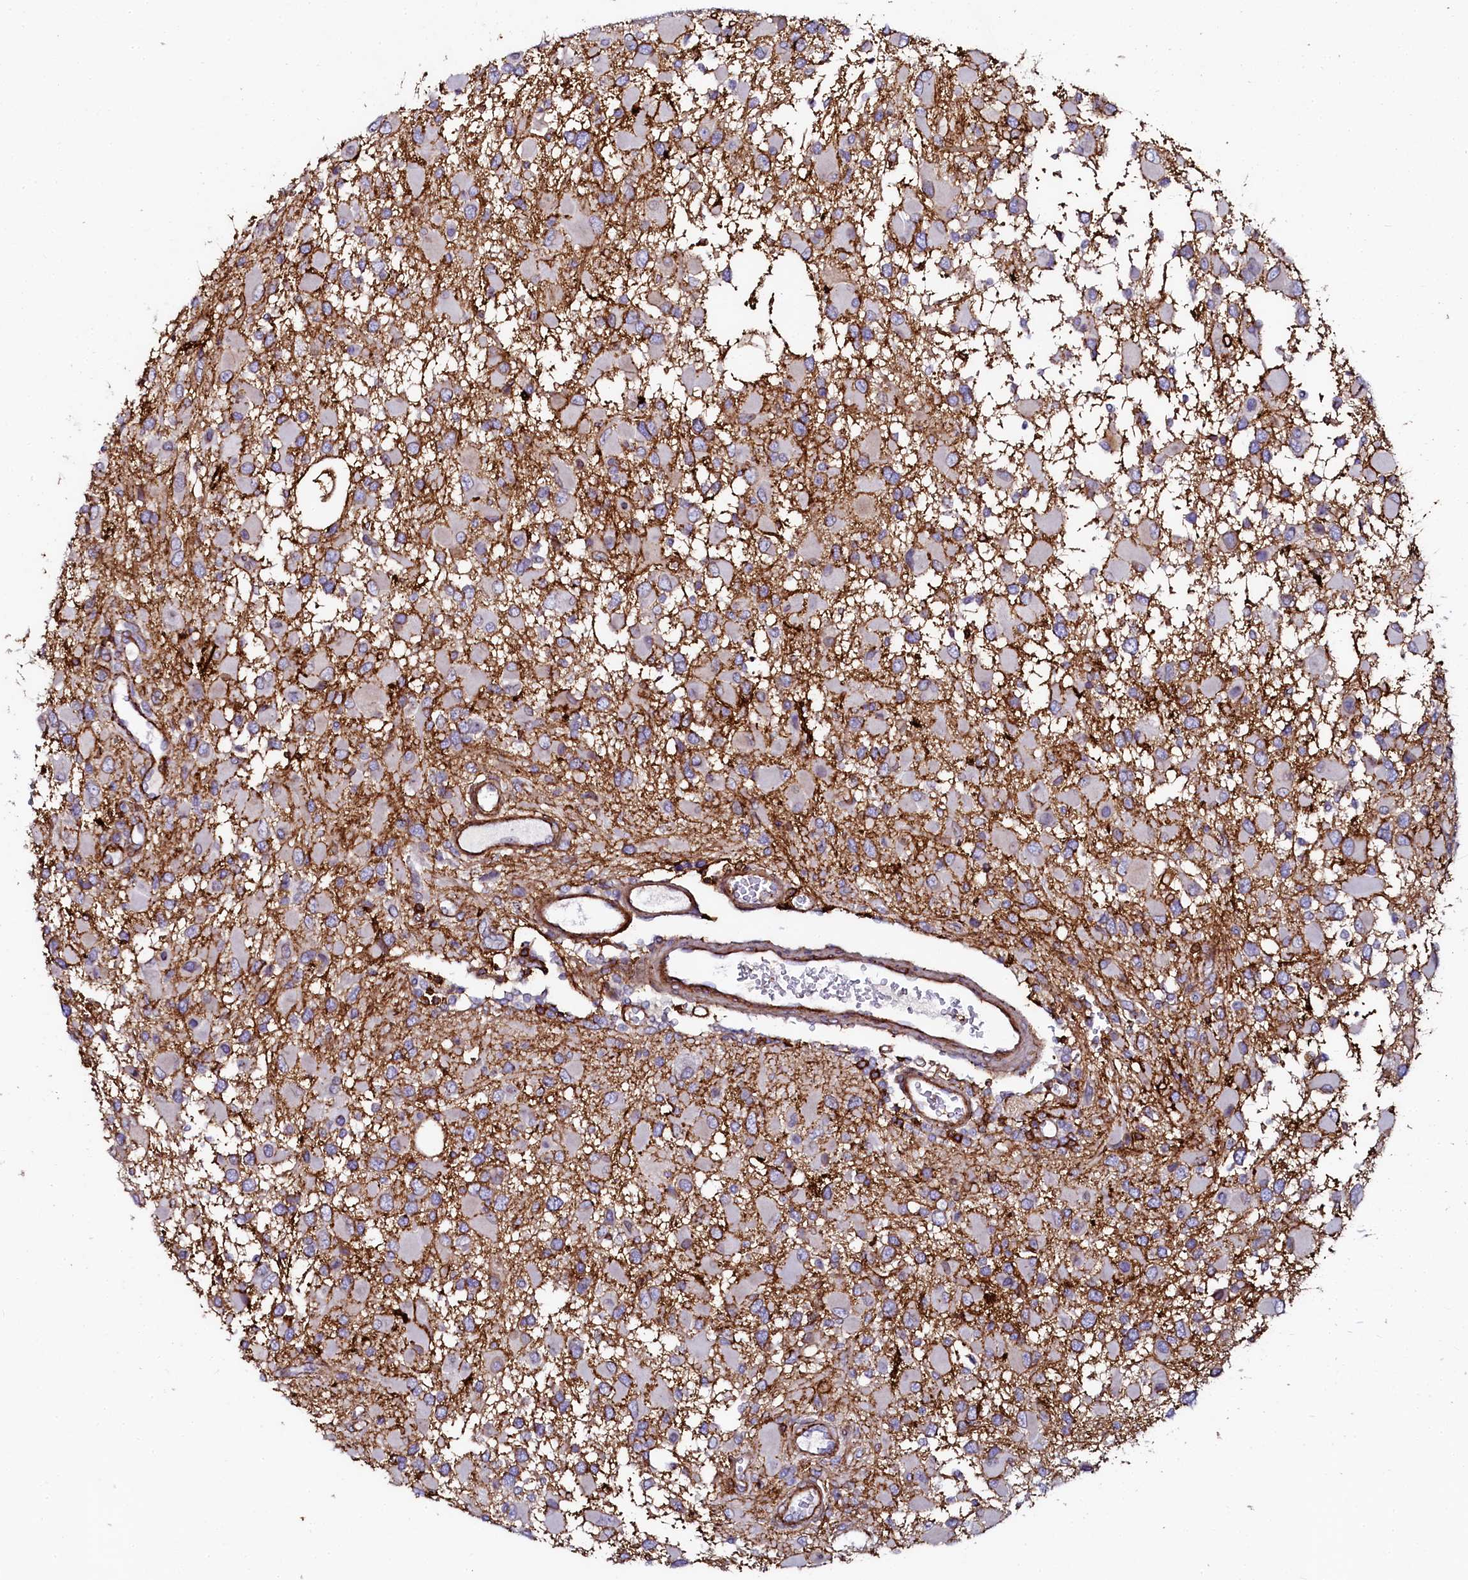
{"staining": {"intensity": "negative", "quantity": "none", "location": "none"}, "tissue": "glioma", "cell_type": "Tumor cells", "image_type": "cancer", "snomed": [{"axis": "morphology", "description": "Glioma, malignant, High grade"}, {"axis": "topography", "description": "Brain"}], "caption": "Immunohistochemistry micrograph of neoplastic tissue: human glioma stained with DAB (3,3'-diaminobenzidine) demonstrates no significant protein positivity in tumor cells. The staining is performed using DAB brown chromogen with nuclei counter-stained in using hematoxylin.", "gene": "AAAS", "patient": {"sex": "male", "age": 53}}